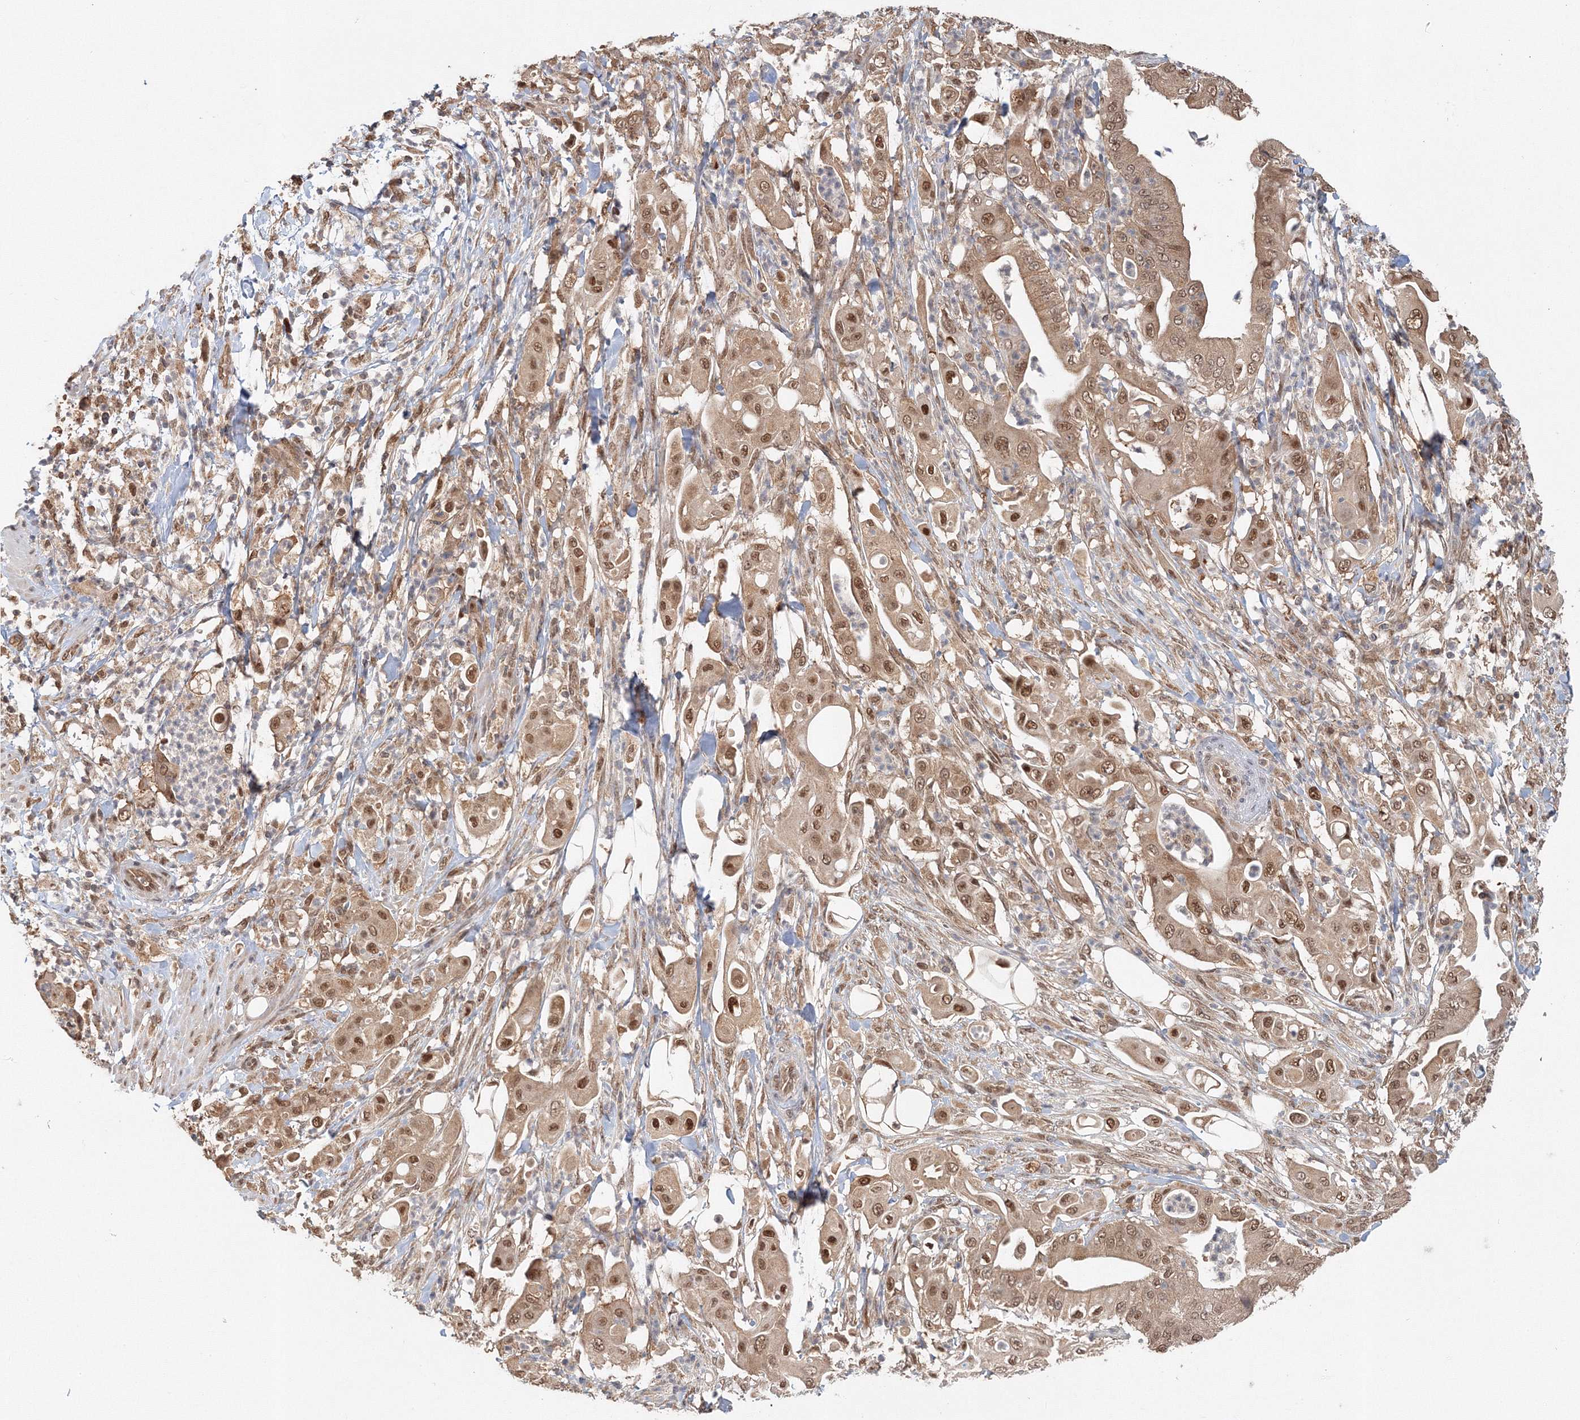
{"staining": {"intensity": "moderate", "quantity": ">75%", "location": "cytoplasmic/membranous,nuclear"}, "tissue": "pancreatic cancer", "cell_type": "Tumor cells", "image_type": "cancer", "snomed": [{"axis": "morphology", "description": "Adenocarcinoma, NOS"}, {"axis": "topography", "description": "Pancreas"}], "caption": "This is an image of immunohistochemistry (IHC) staining of pancreatic adenocarcinoma, which shows moderate positivity in the cytoplasmic/membranous and nuclear of tumor cells.", "gene": "PSMD6", "patient": {"sex": "female", "age": 77}}